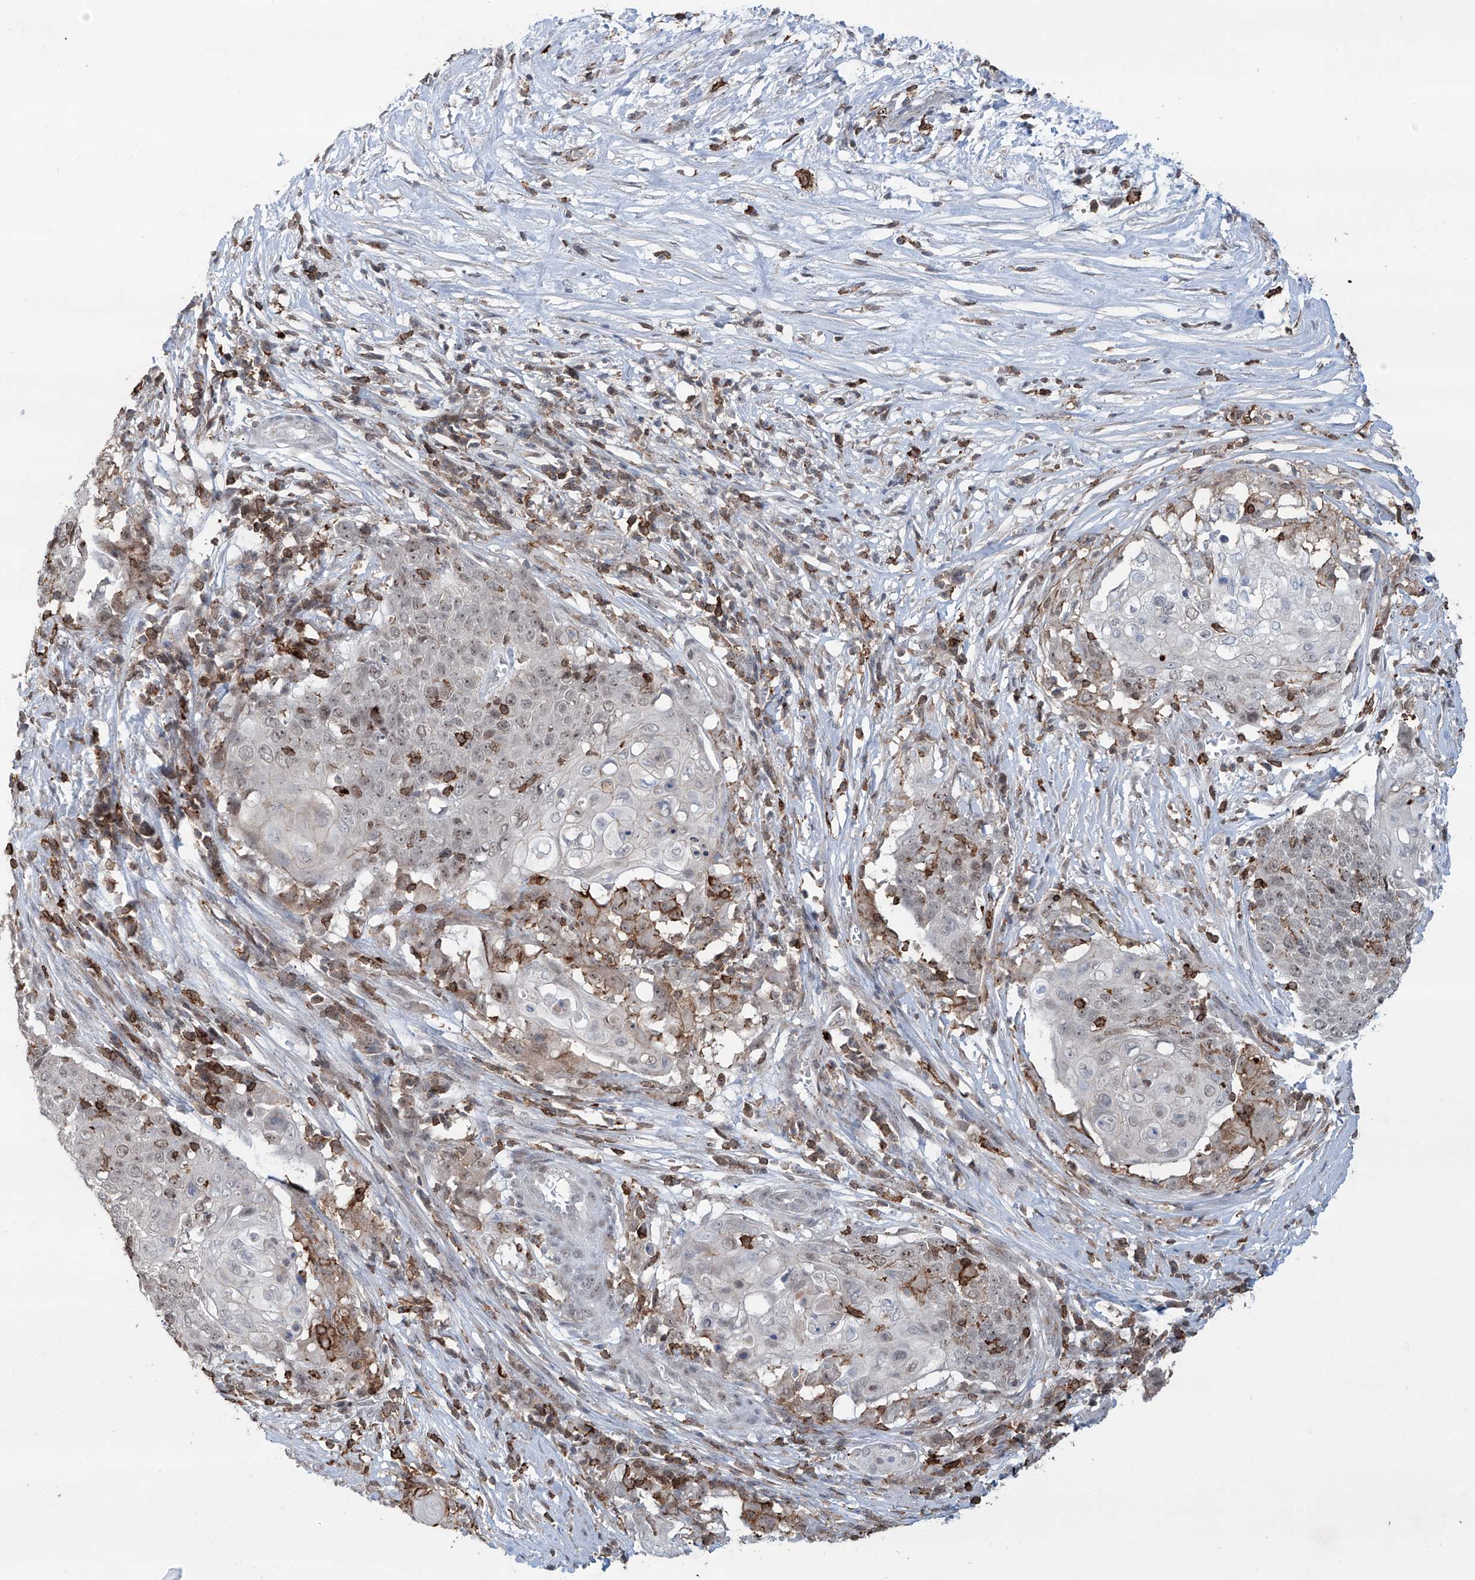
{"staining": {"intensity": "weak", "quantity": "<25%", "location": "nuclear"}, "tissue": "cervical cancer", "cell_type": "Tumor cells", "image_type": "cancer", "snomed": [{"axis": "morphology", "description": "Squamous cell carcinoma, NOS"}, {"axis": "topography", "description": "Cervix"}], "caption": "There is no significant positivity in tumor cells of squamous cell carcinoma (cervical).", "gene": "ZBTB48", "patient": {"sex": "female", "age": 39}}